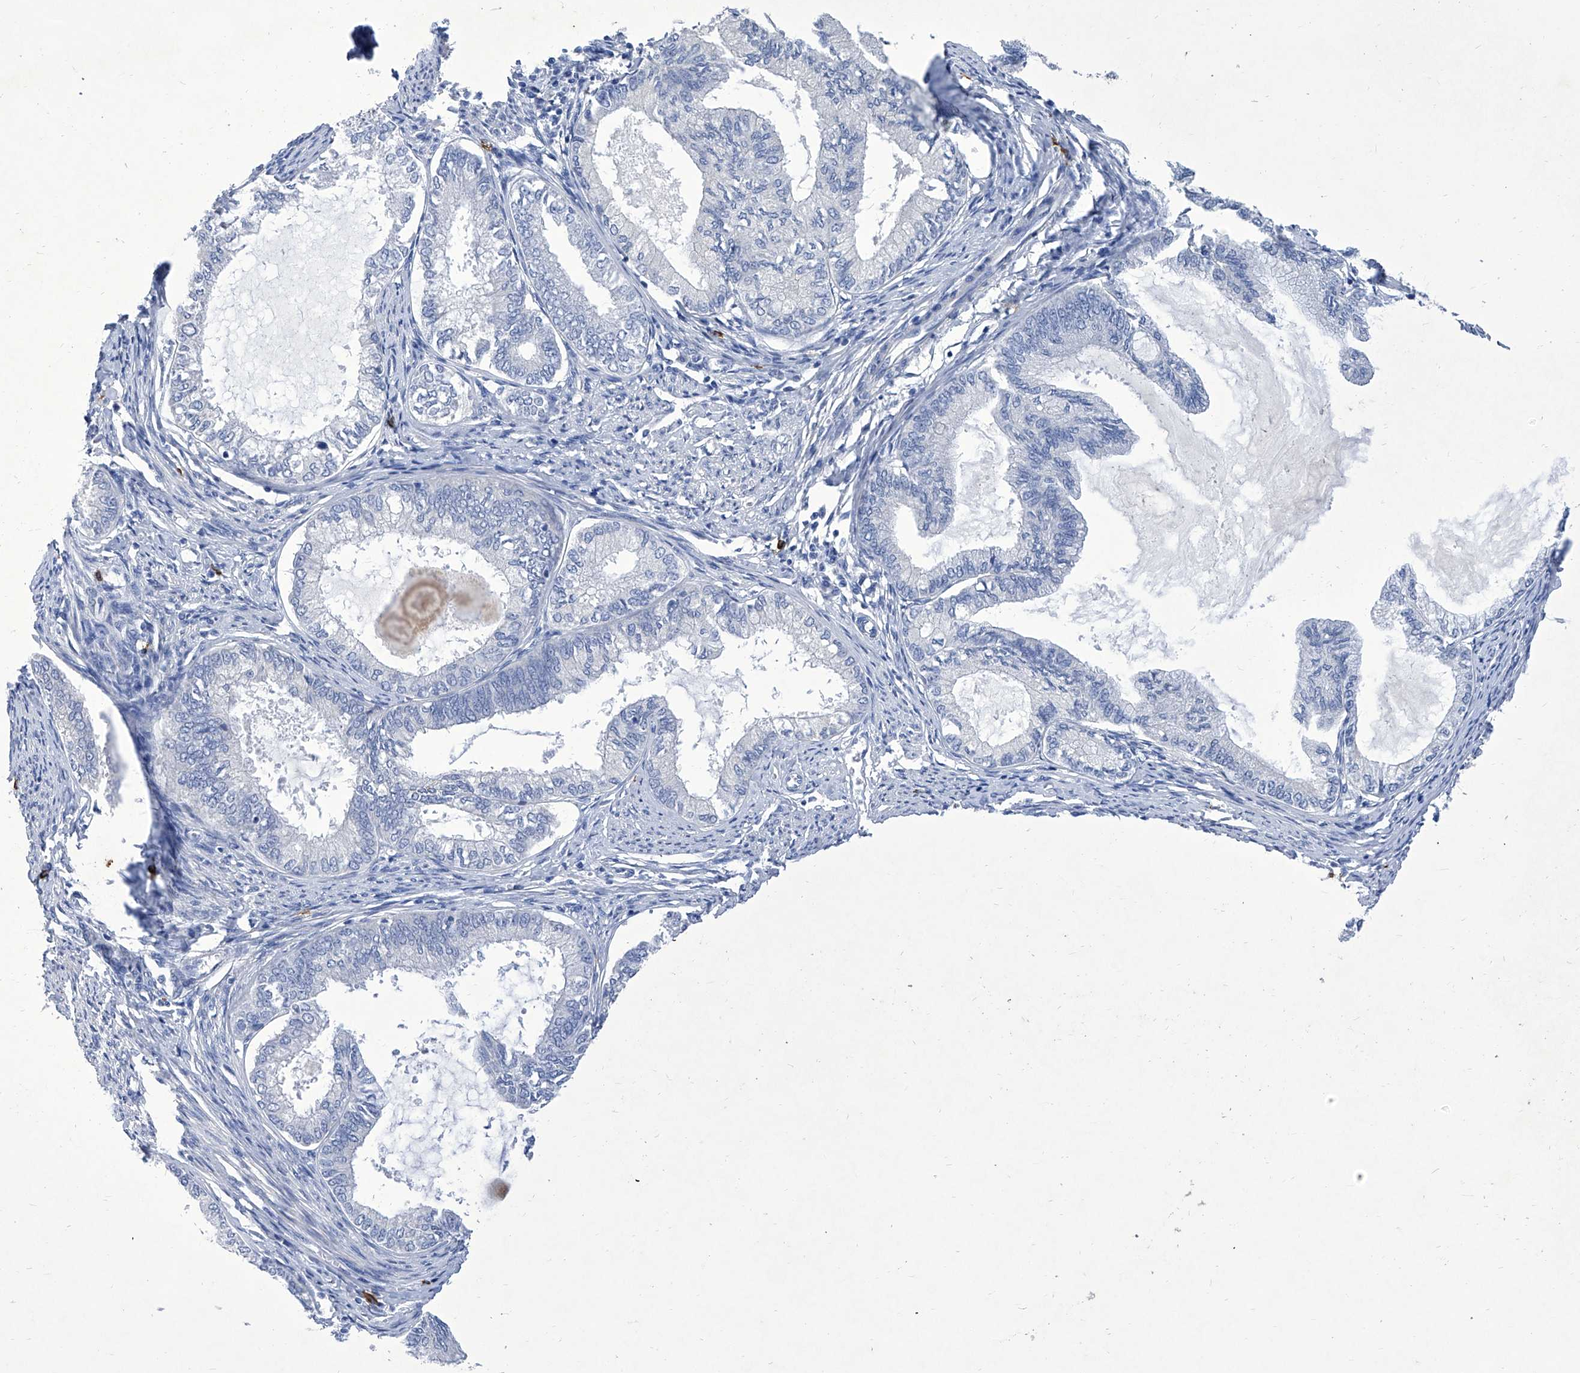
{"staining": {"intensity": "negative", "quantity": "none", "location": "none"}, "tissue": "endometrial cancer", "cell_type": "Tumor cells", "image_type": "cancer", "snomed": [{"axis": "morphology", "description": "Adenocarcinoma, NOS"}, {"axis": "topography", "description": "Endometrium"}], "caption": "Human endometrial cancer stained for a protein using IHC demonstrates no staining in tumor cells.", "gene": "IFNL2", "patient": {"sex": "female", "age": 86}}